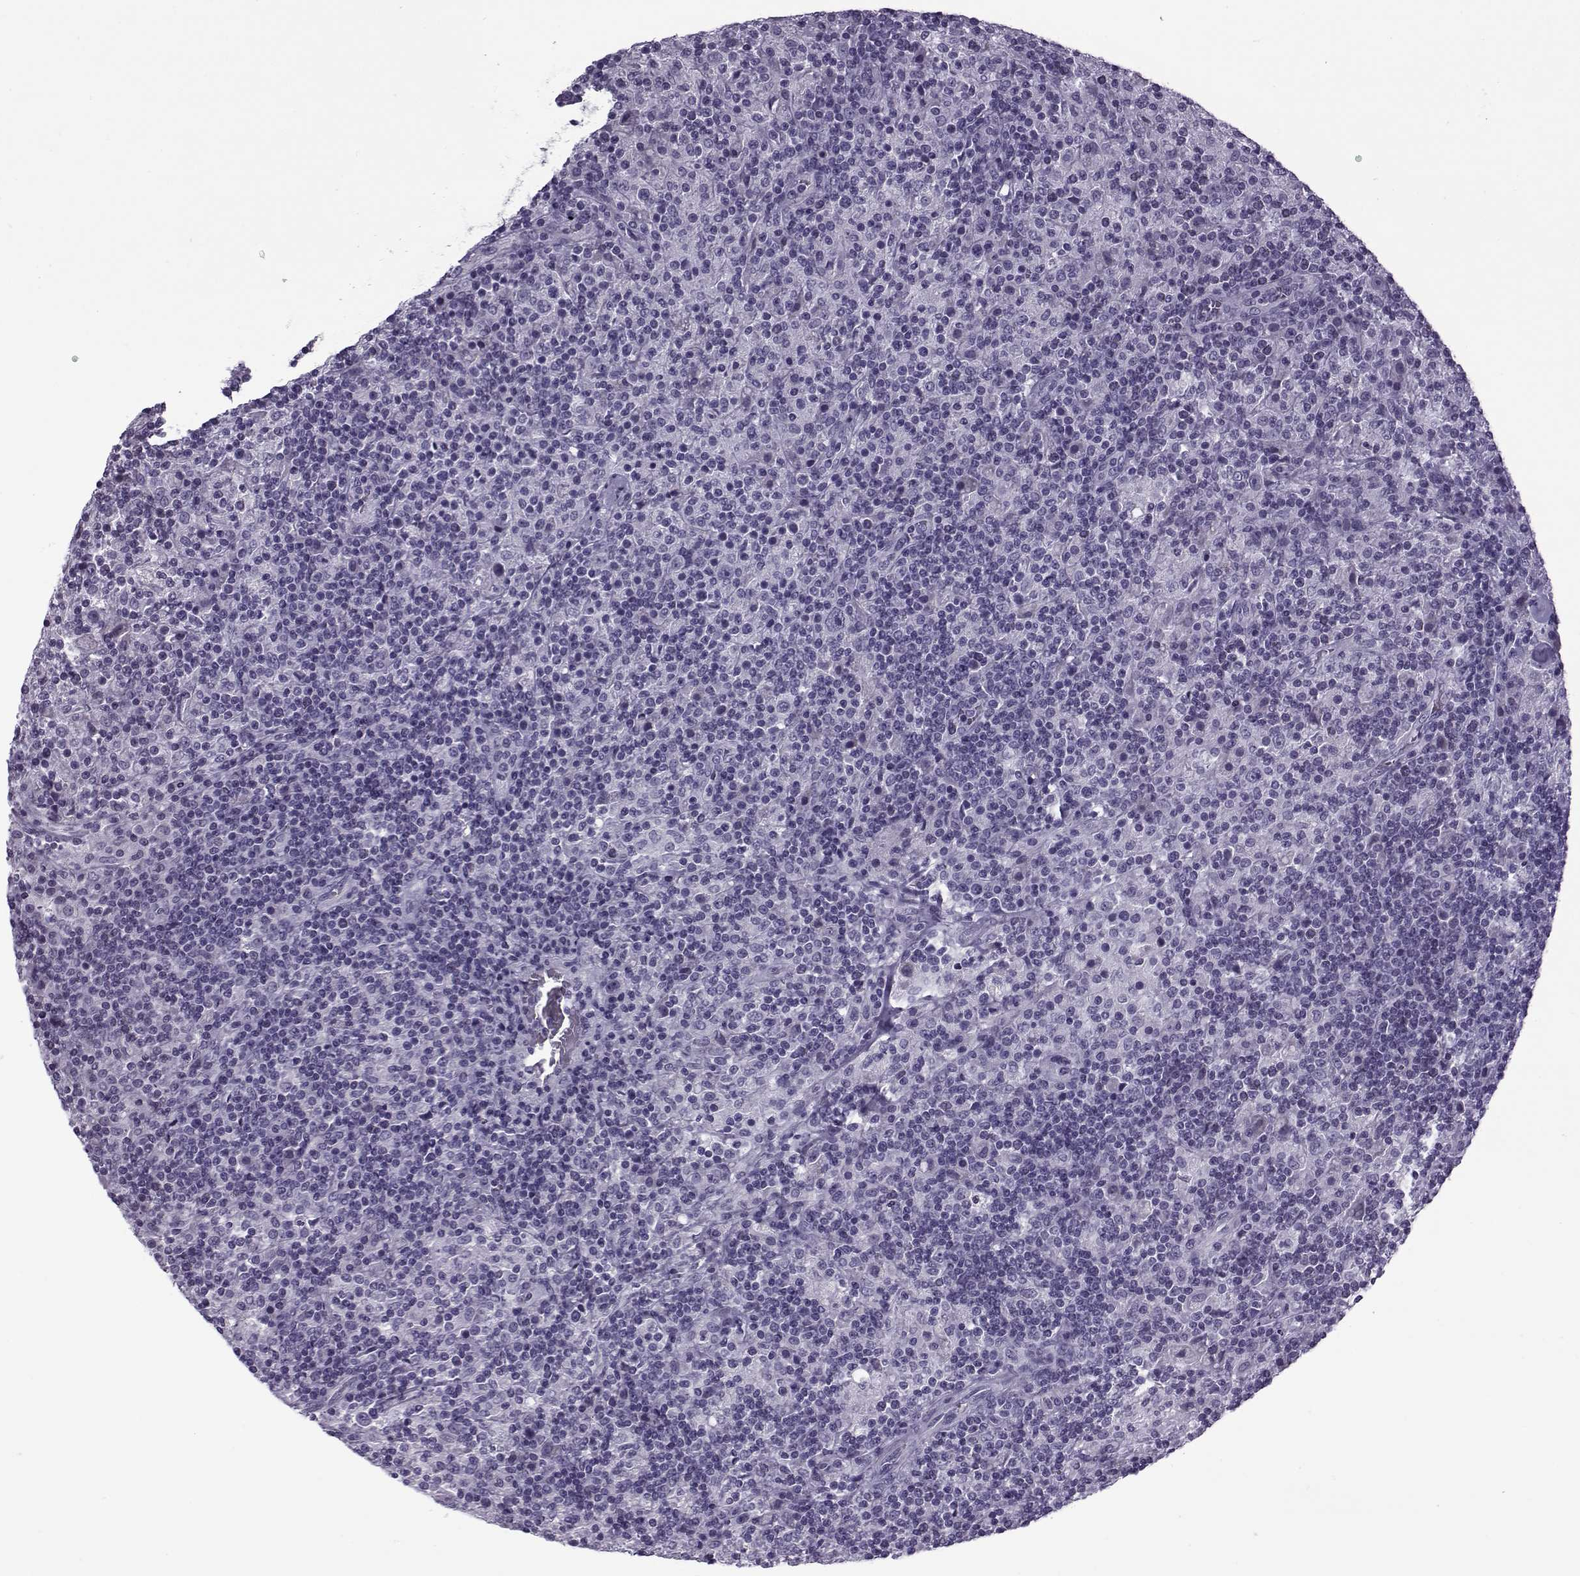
{"staining": {"intensity": "negative", "quantity": "none", "location": "none"}, "tissue": "lymphoma", "cell_type": "Tumor cells", "image_type": "cancer", "snomed": [{"axis": "morphology", "description": "Hodgkin's disease, NOS"}, {"axis": "topography", "description": "Lymph node"}], "caption": "IHC image of lymphoma stained for a protein (brown), which shows no positivity in tumor cells.", "gene": "OIP5", "patient": {"sex": "male", "age": 70}}